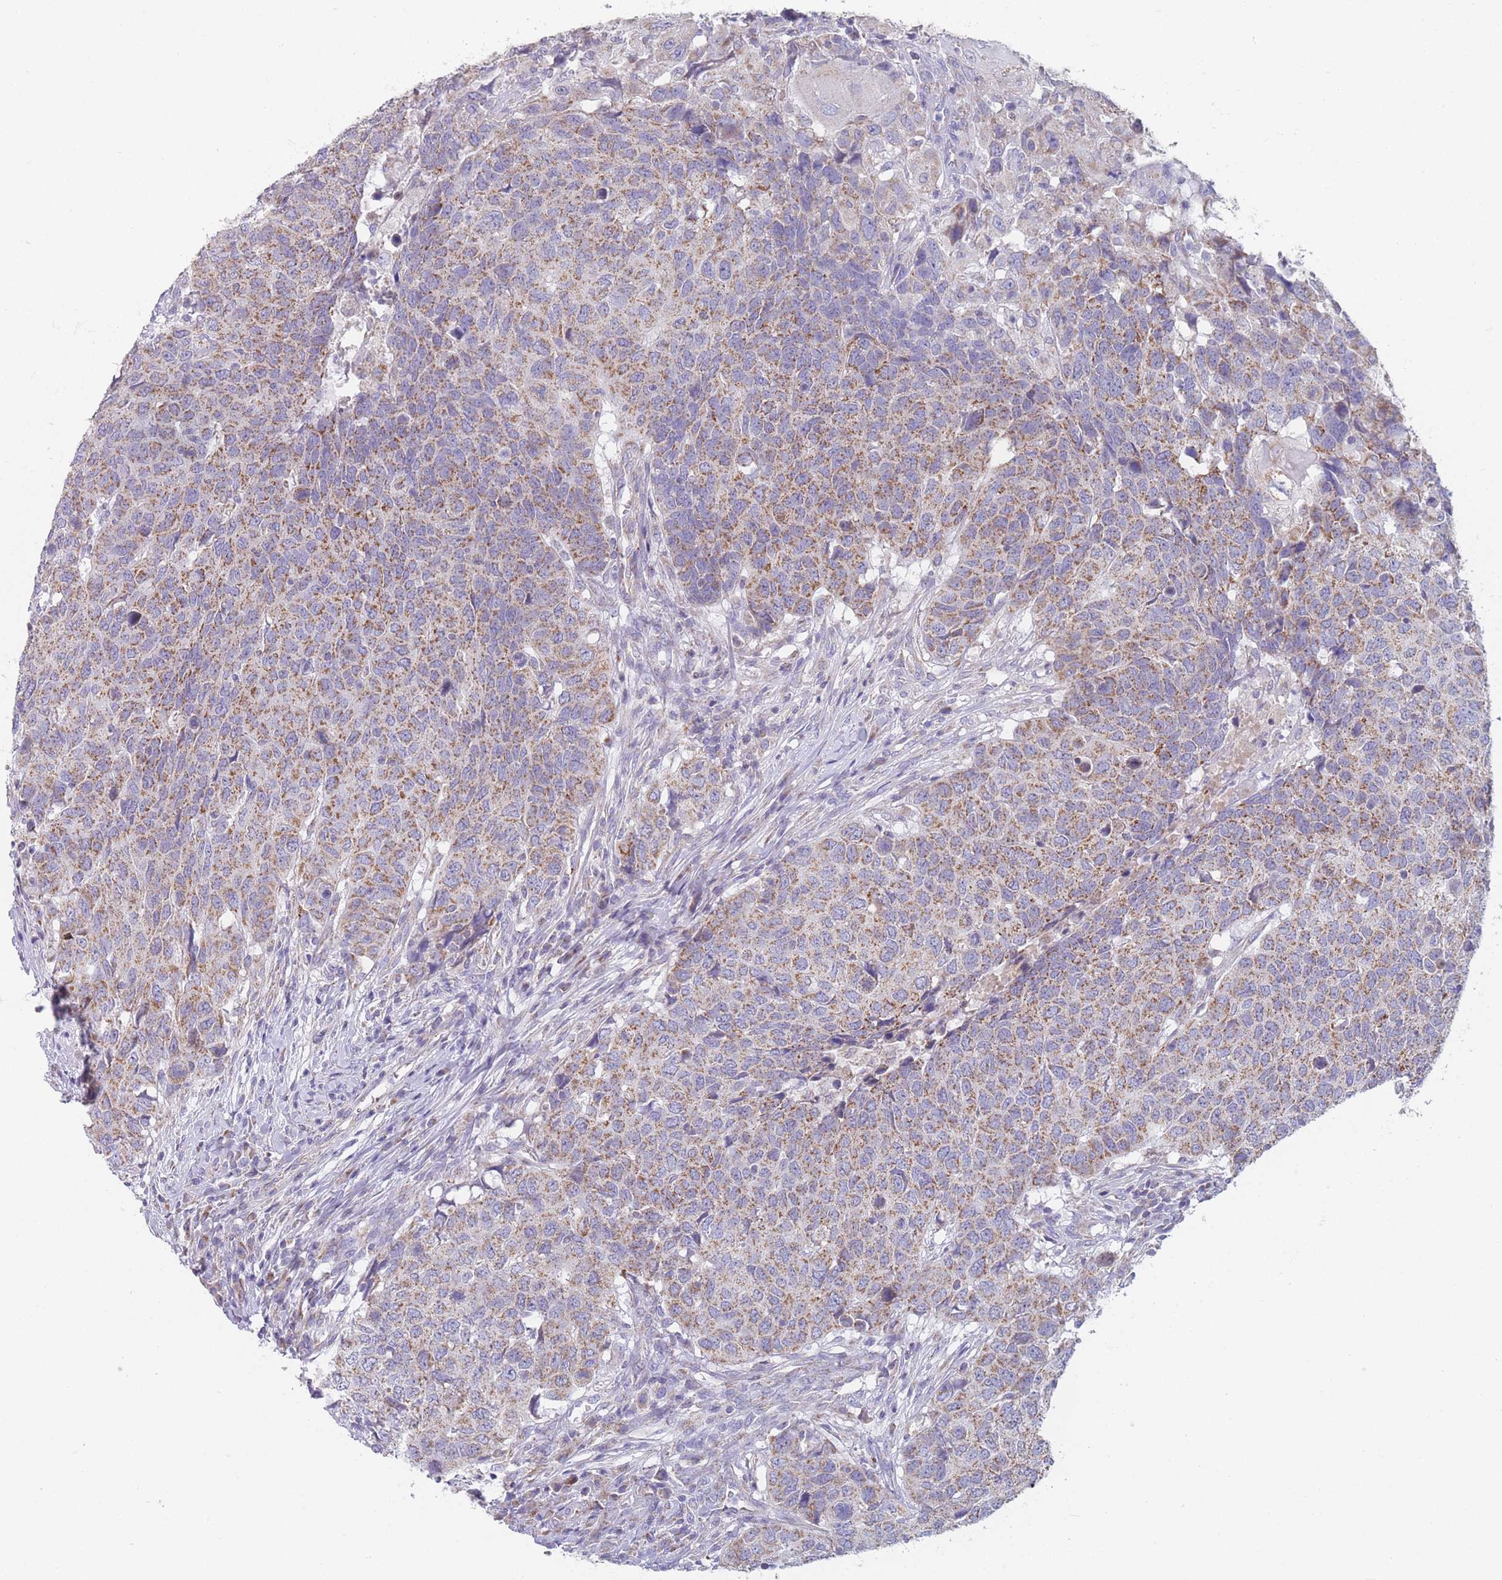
{"staining": {"intensity": "moderate", "quantity": ">75%", "location": "cytoplasmic/membranous"}, "tissue": "head and neck cancer", "cell_type": "Tumor cells", "image_type": "cancer", "snomed": [{"axis": "morphology", "description": "Normal tissue, NOS"}, {"axis": "morphology", "description": "Squamous cell carcinoma, NOS"}, {"axis": "topography", "description": "Skeletal muscle"}, {"axis": "topography", "description": "Vascular tissue"}, {"axis": "topography", "description": "Peripheral nerve tissue"}, {"axis": "topography", "description": "Head-Neck"}], "caption": "Immunohistochemistry (IHC) micrograph of neoplastic tissue: head and neck squamous cell carcinoma stained using IHC reveals medium levels of moderate protein expression localized specifically in the cytoplasmic/membranous of tumor cells, appearing as a cytoplasmic/membranous brown color.", "gene": "MRPS14", "patient": {"sex": "male", "age": 66}}